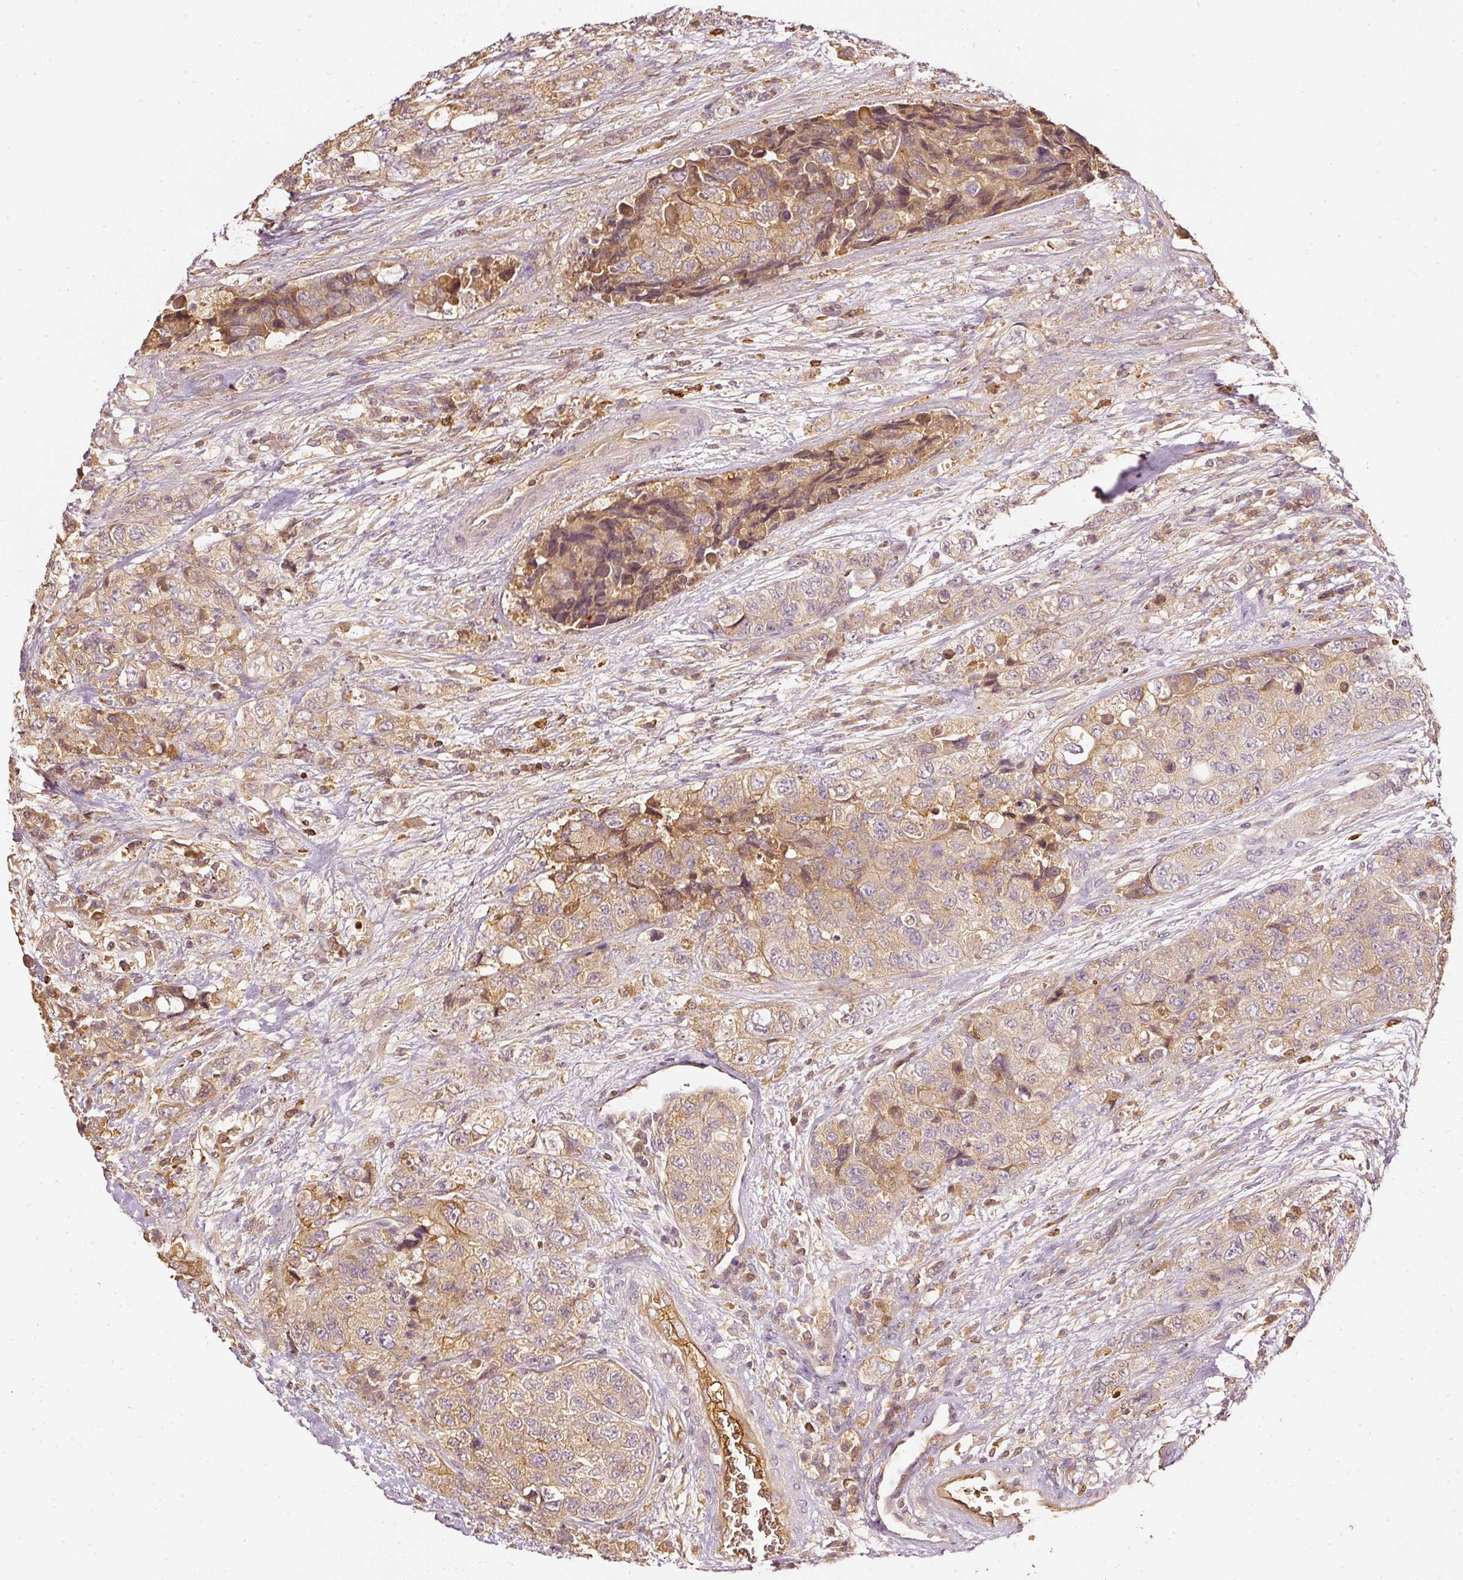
{"staining": {"intensity": "weak", "quantity": ">75%", "location": "cytoplasmic/membranous"}, "tissue": "urothelial cancer", "cell_type": "Tumor cells", "image_type": "cancer", "snomed": [{"axis": "morphology", "description": "Urothelial carcinoma, High grade"}, {"axis": "topography", "description": "Urinary bladder"}], "caption": "High-power microscopy captured an immunohistochemistry image of urothelial cancer, revealing weak cytoplasmic/membranous positivity in approximately >75% of tumor cells.", "gene": "EVL", "patient": {"sex": "female", "age": 78}}